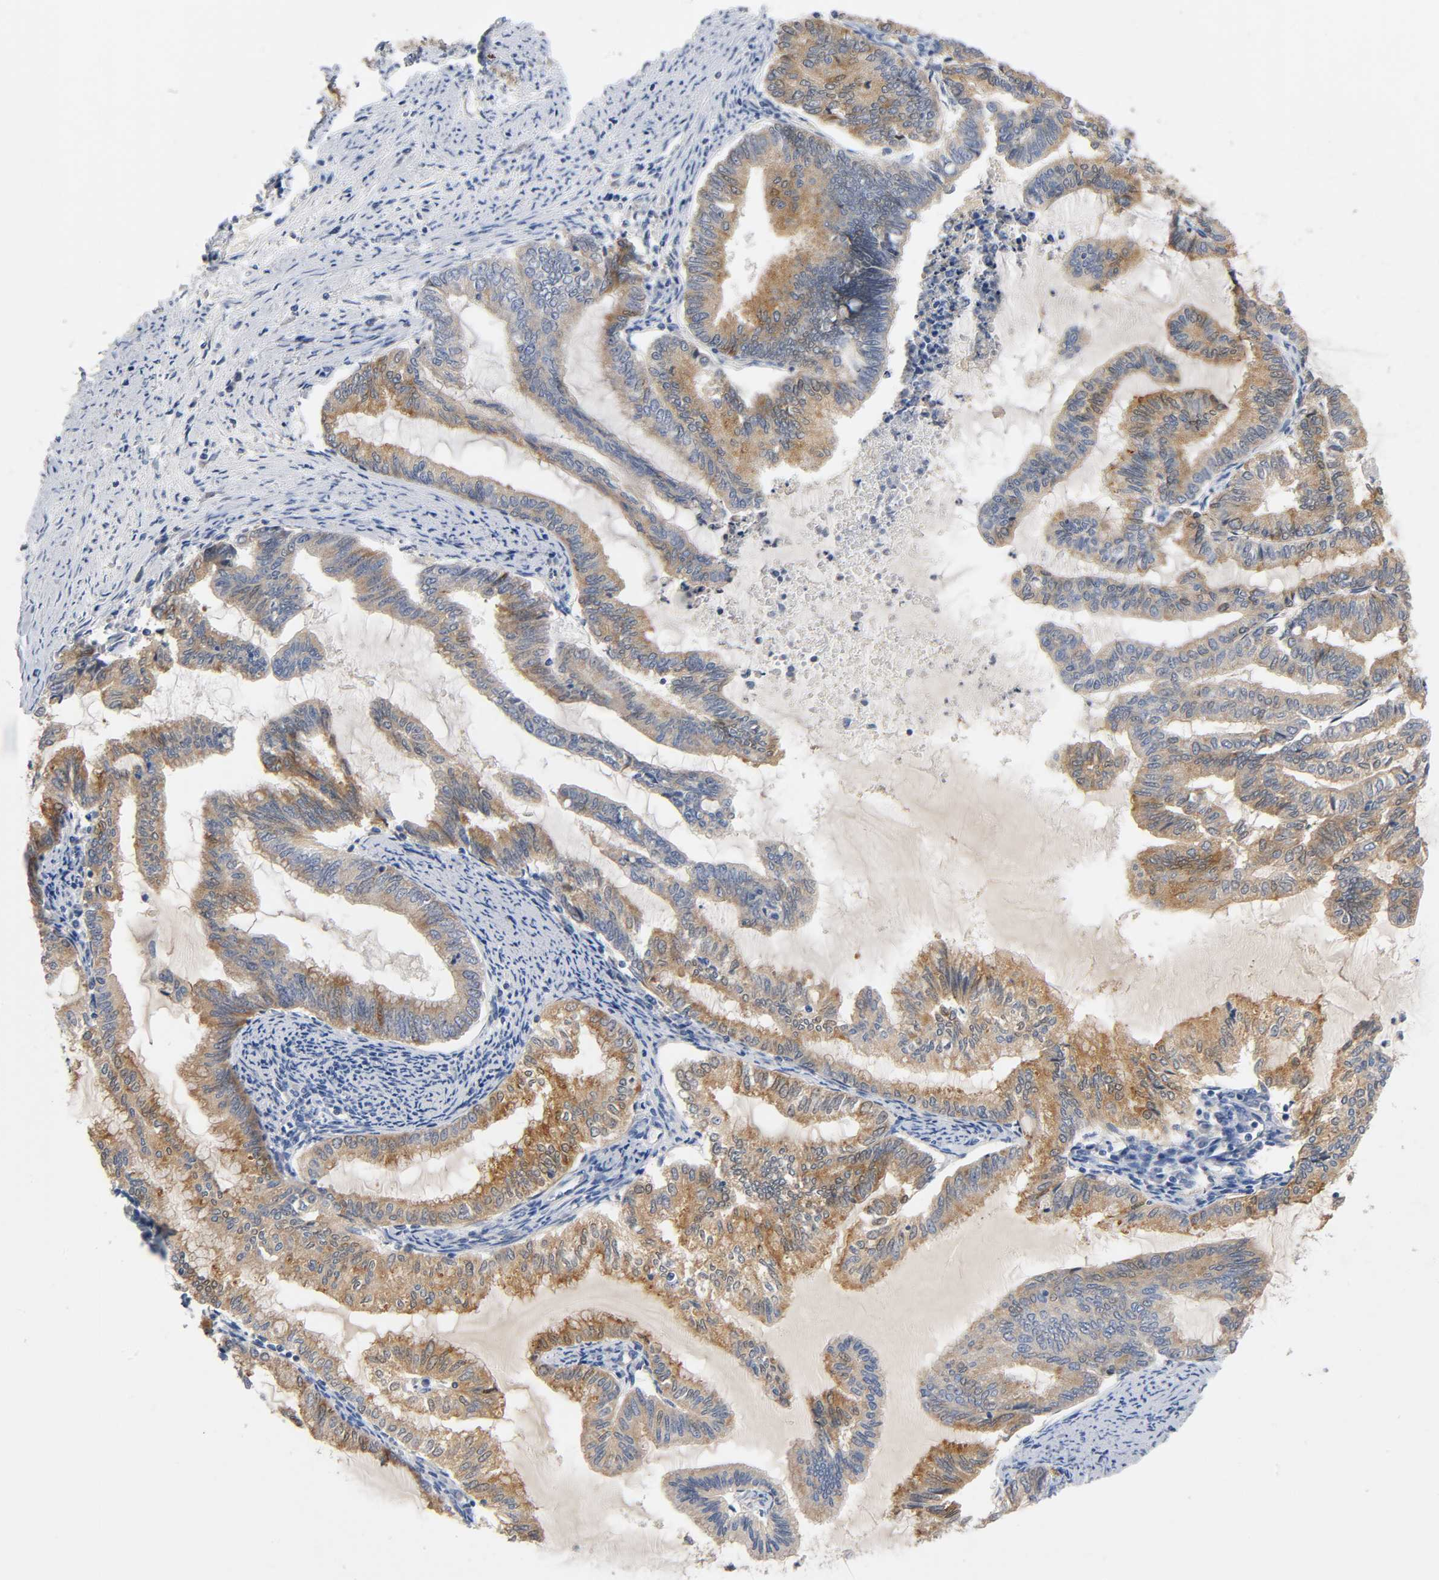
{"staining": {"intensity": "moderate", "quantity": ">75%", "location": "cytoplasmic/membranous"}, "tissue": "endometrial cancer", "cell_type": "Tumor cells", "image_type": "cancer", "snomed": [{"axis": "morphology", "description": "Adenocarcinoma, NOS"}, {"axis": "topography", "description": "Endometrium"}], "caption": "An immunohistochemistry (IHC) photomicrograph of neoplastic tissue is shown. Protein staining in brown highlights moderate cytoplasmic/membranous positivity in adenocarcinoma (endometrial) within tumor cells.", "gene": "PRKAB1", "patient": {"sex": "female", "age": 79}}